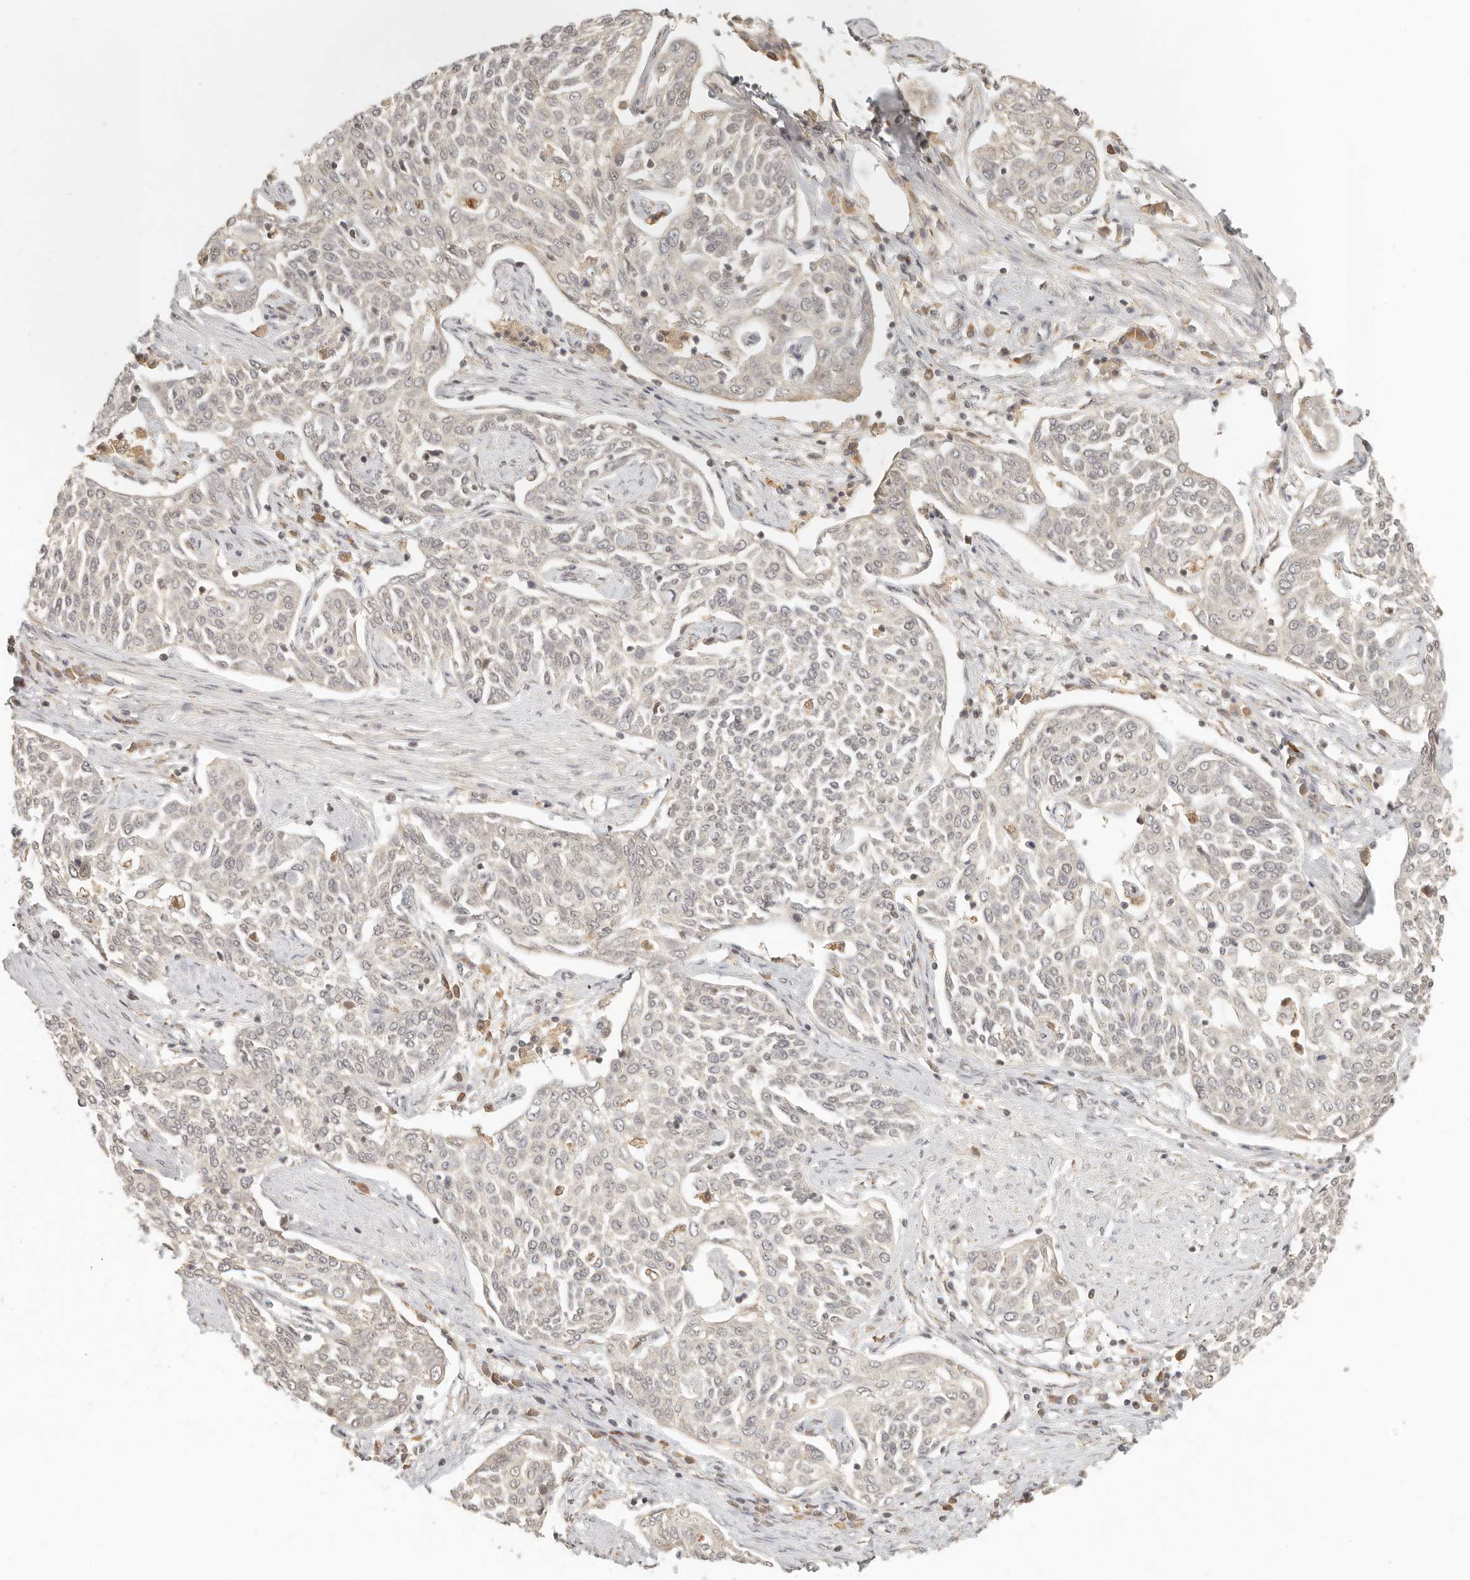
{"staining": {"intensity": "negative", "quantity": "none", "location": "none"}, "tissue": "cervical cancer", "cell_type": "Tumor cells", "image_type": "cancer", "snomed": [{"axis": "morphology", "description": "Squamous cell carcinoma, NOS"}, {"axis": "topography", "description": "Cervix"}], "caption": "An IHC image of cervical squamous cell carcinoma is shown. There is no staining in tumor cells of cervical squamous cell carcinoma. The staining was performed using DAB (3,3'-diaminobenzidine) to visualize the protein expression in brown, while the nuclei were stained in blue with hematoxylin (Magnification: 20x).", "gene": "INTS11", "patient": {"sex": "female", "age": 34}}